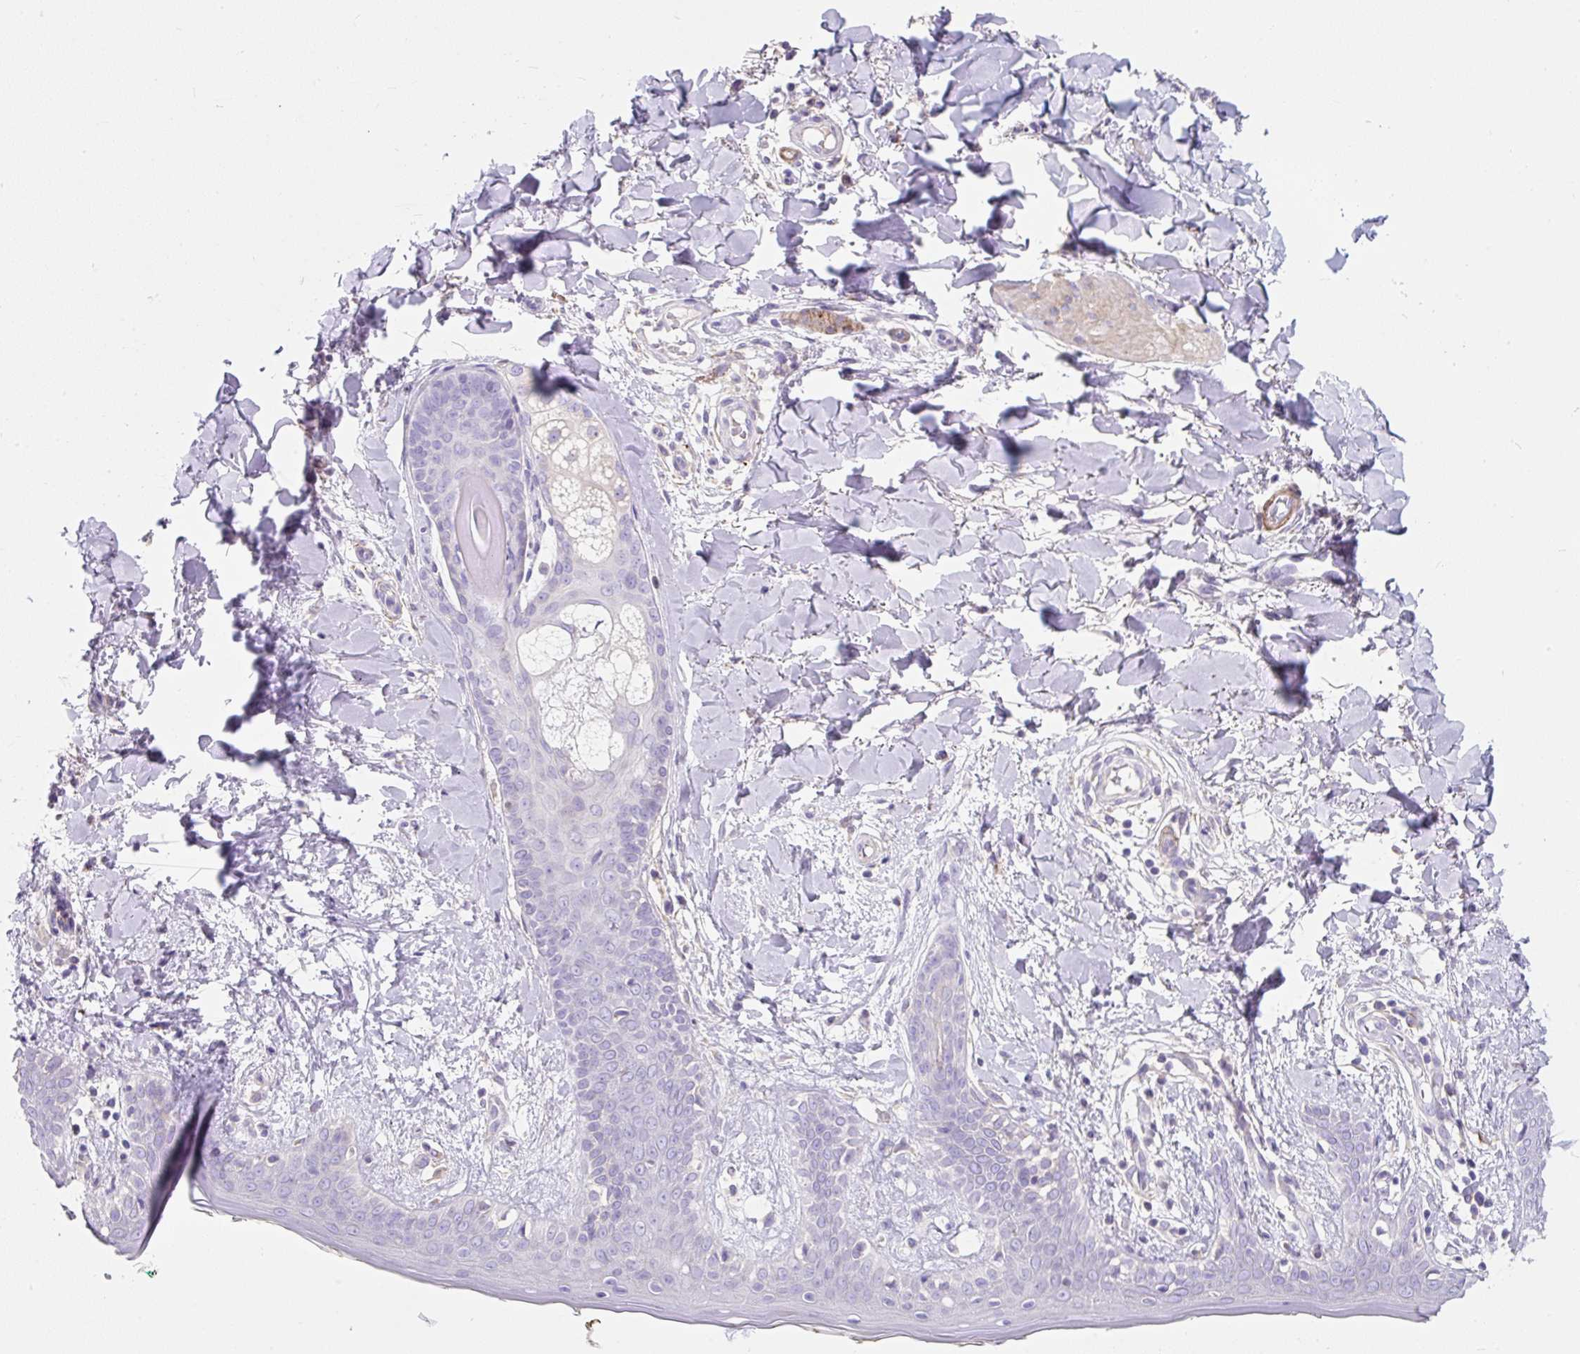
{"staining": {"intensity": "weak", "quantity": ">75%", "location": "cytoplasmic/membranous"}, "tissue": "skin", "cell_type": "Fibroblasts", "image_type": "normal", "snomed": [{"axis": "morphology", "description": "Normal tissue, NOS"}, {"axis": "topography", "description": "Skin"}], "caption": "Skin stained with immunohistochemistry (IHC) shows weak cytoplasmic/membranous positivity in about >75% of fibroblasts.", "gene": "SUSD5", "patient": {"sex": "female", "age": 34}}